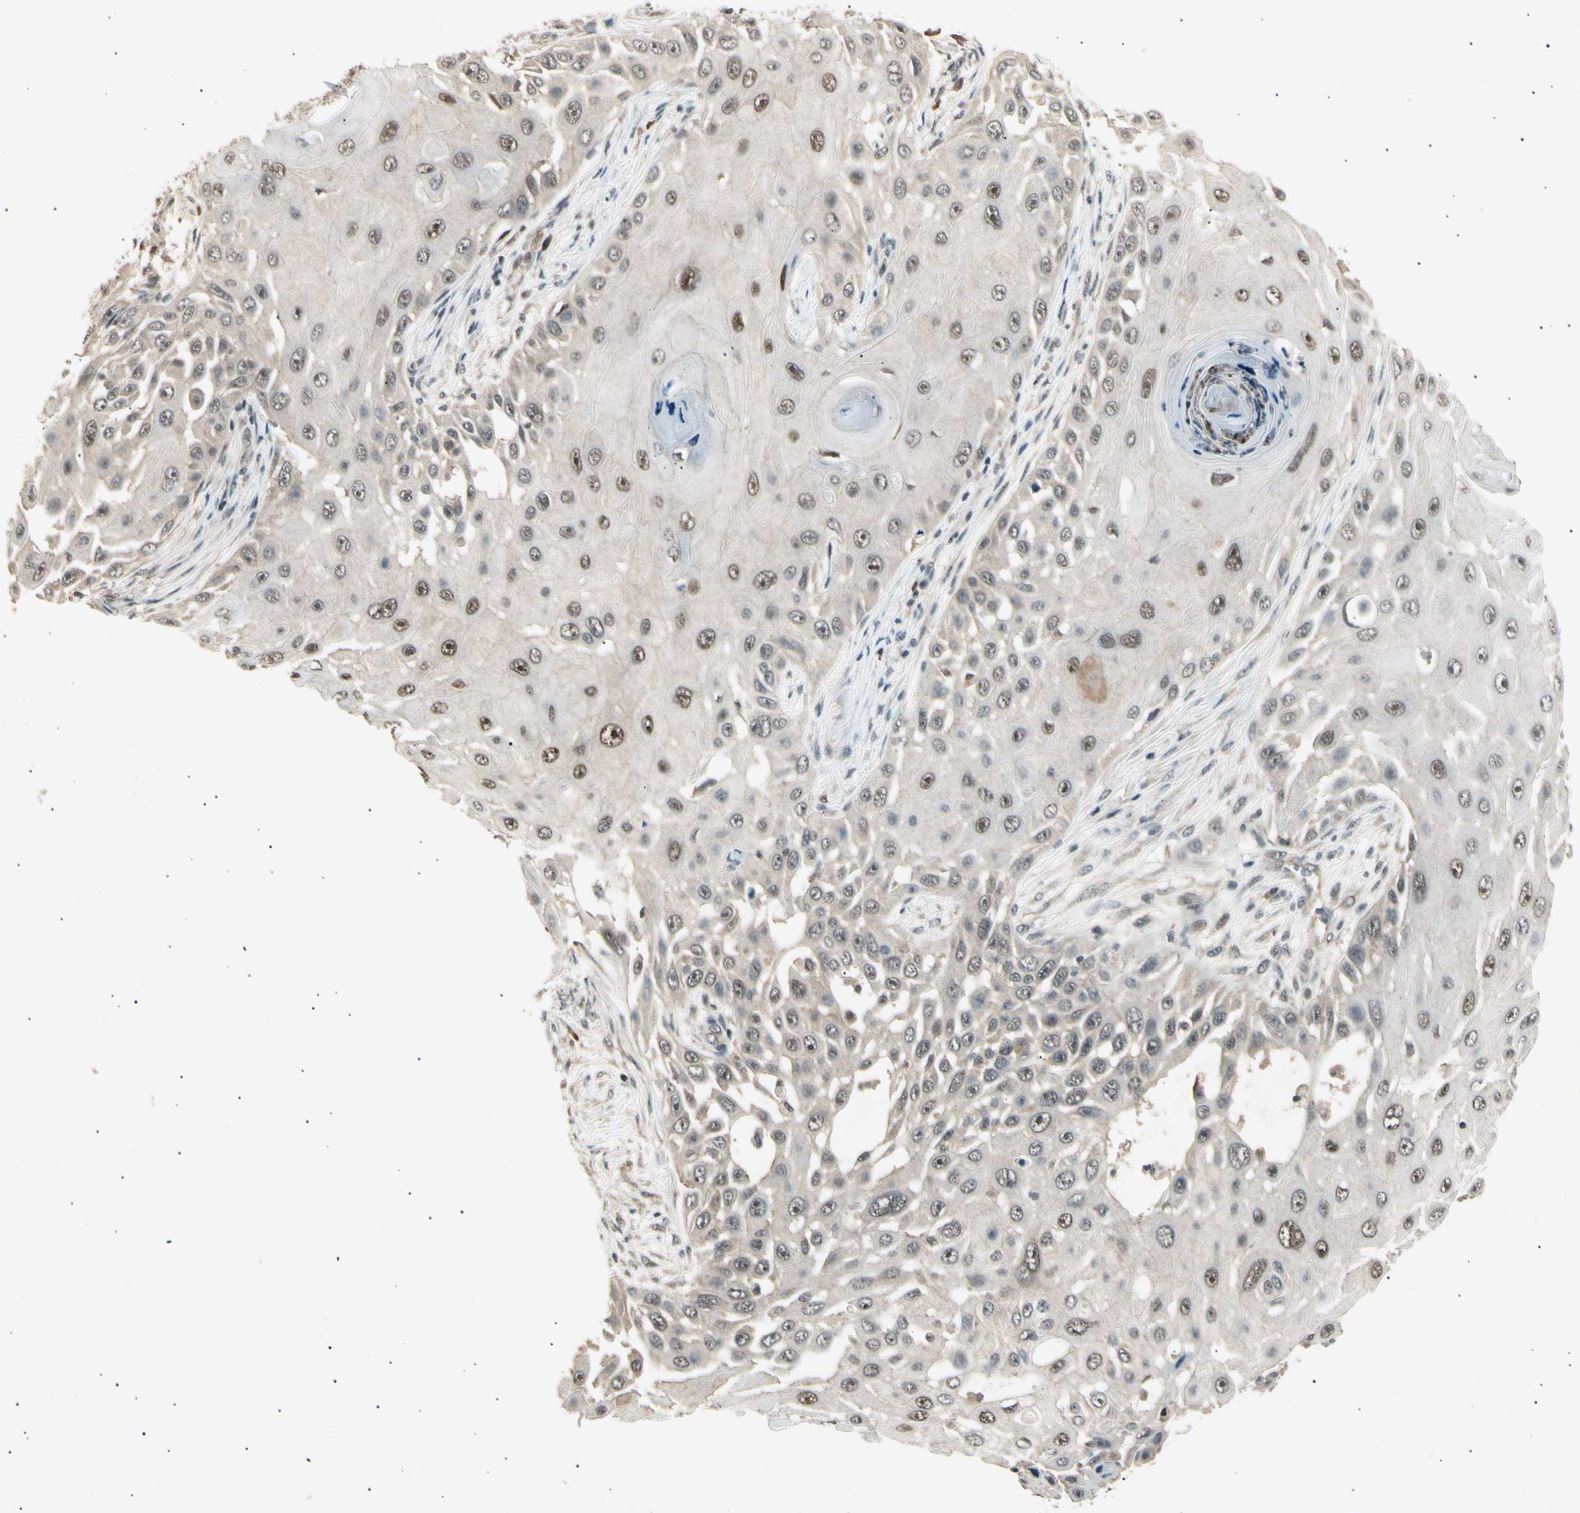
{"staining": {"intensity": "moderate", "quantity": ">75%", "location": "nuclear"}, "tissue": "skin cancer", "cell_type": "Tumor cells", "image_type": "cancer", "snomed": [{"axis": "morphology", "description": "Squamous cell carcinoma, NOS"}, {"axis": "topography", "description": "Skin"}], "caption": "Immunohistochemistry (IHC) micrograph of neoplastic tissue: squamous cell carcinoma (skin) stained using immunohistochemistry reveals medium levels of moderate protein expression localized specifically in the nuclear of tumor cells, appearing as a nuclear brown color.", "gene": "NUAK2", "patient": {"sex": "female", "age": 44}}